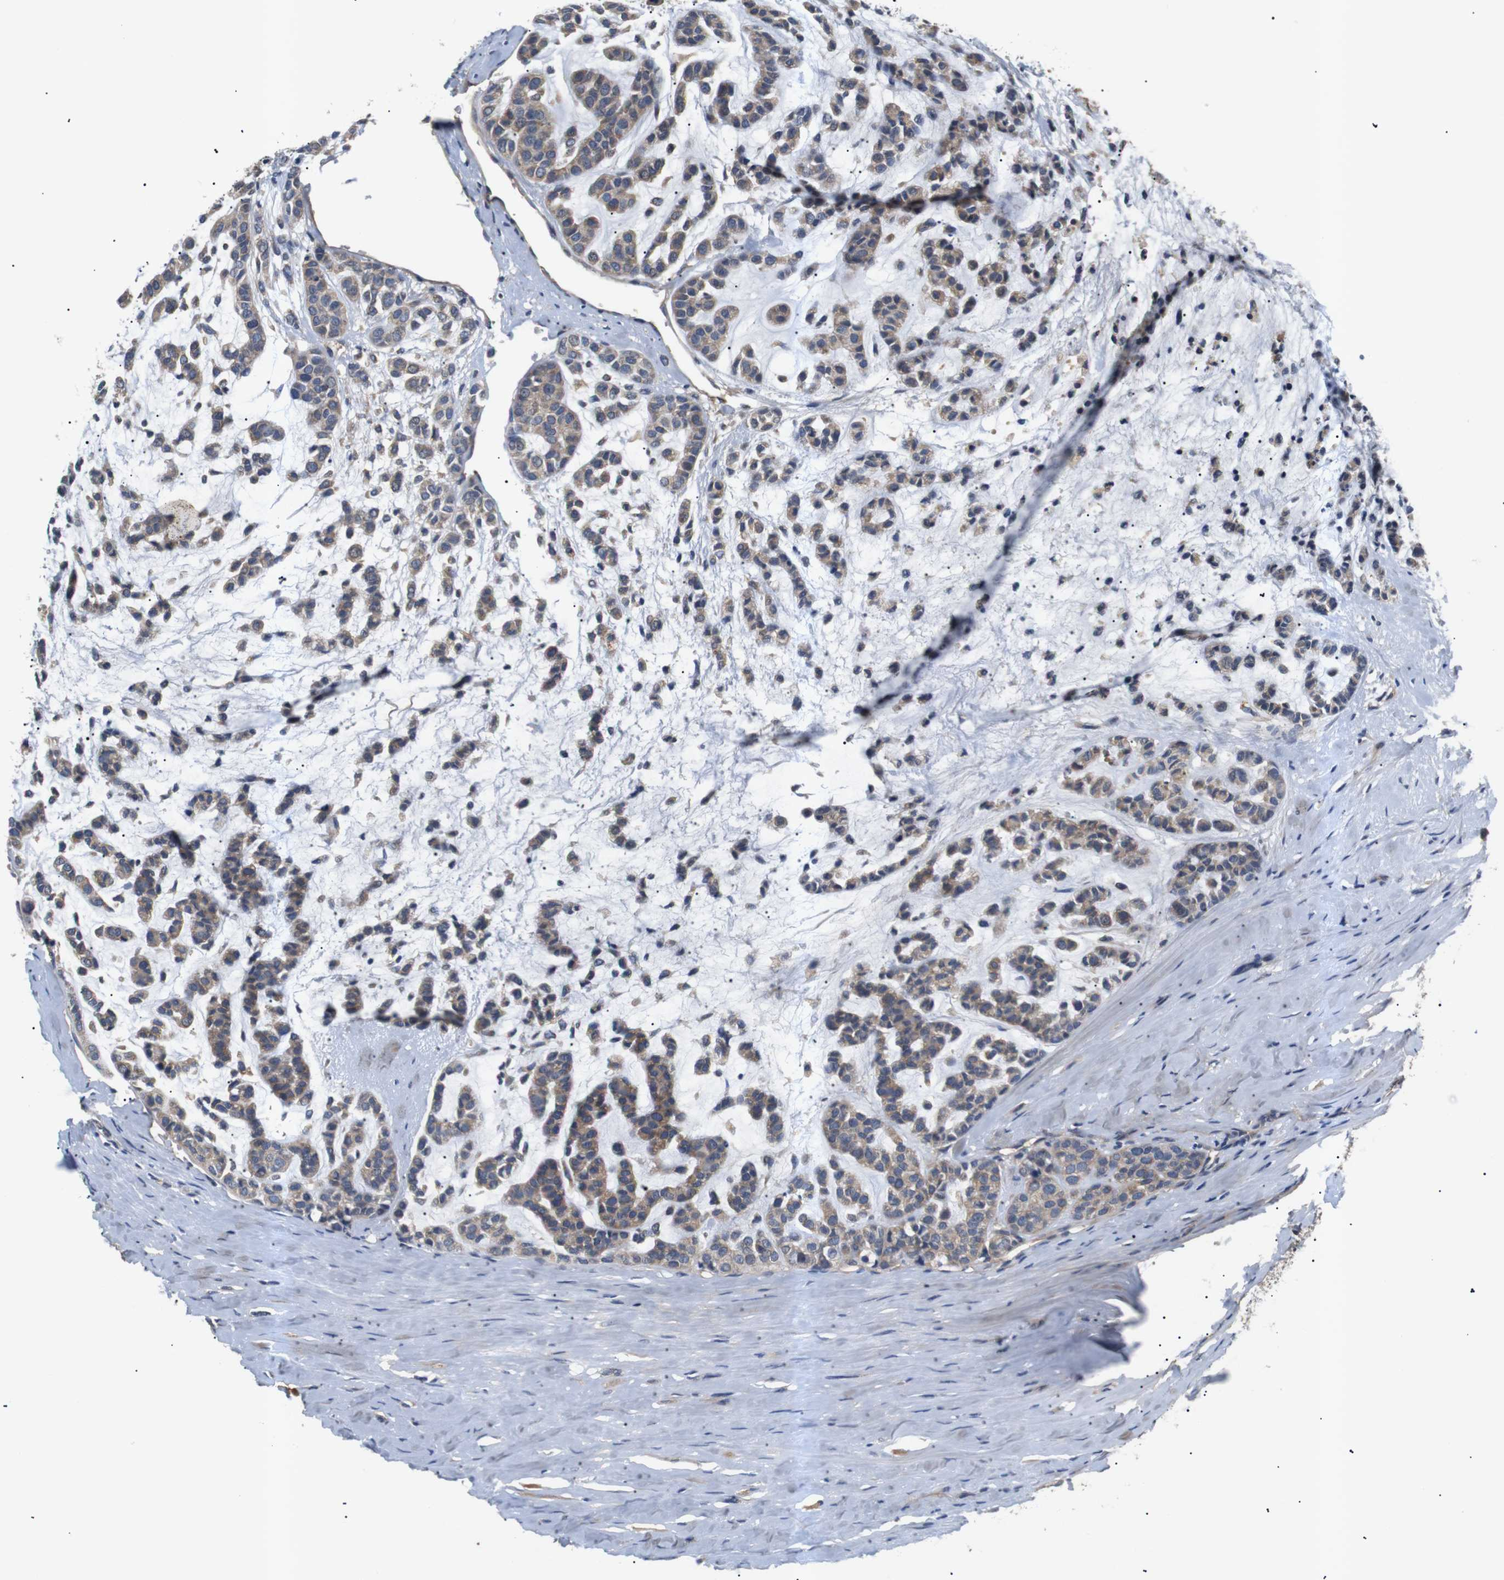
{"staining": {"intensity": "weak", "quantity": ">75%", "location": "cytoplasmic/membranous"}, "tissue": "head and neck cancer", "cell_type": "Tumor cells", "image_type": "cancer", "snomed": [{"axis": "morphology", "description": "Adenocarcinoma, NOS"}, {"axis": "morphology", "description": "Adenoma, NOS"}, {"axis": "topography", "description": "Head-Neck"}], "caption": "High-power microscopy captured an IHC image of head and neck cancer (adenoma), revealing weak cytoplasmic/membranous positivity in approximately >75% of tumor cells.", "gene": "RIPK1", "patient": {"sex": "female", "age": 55}}